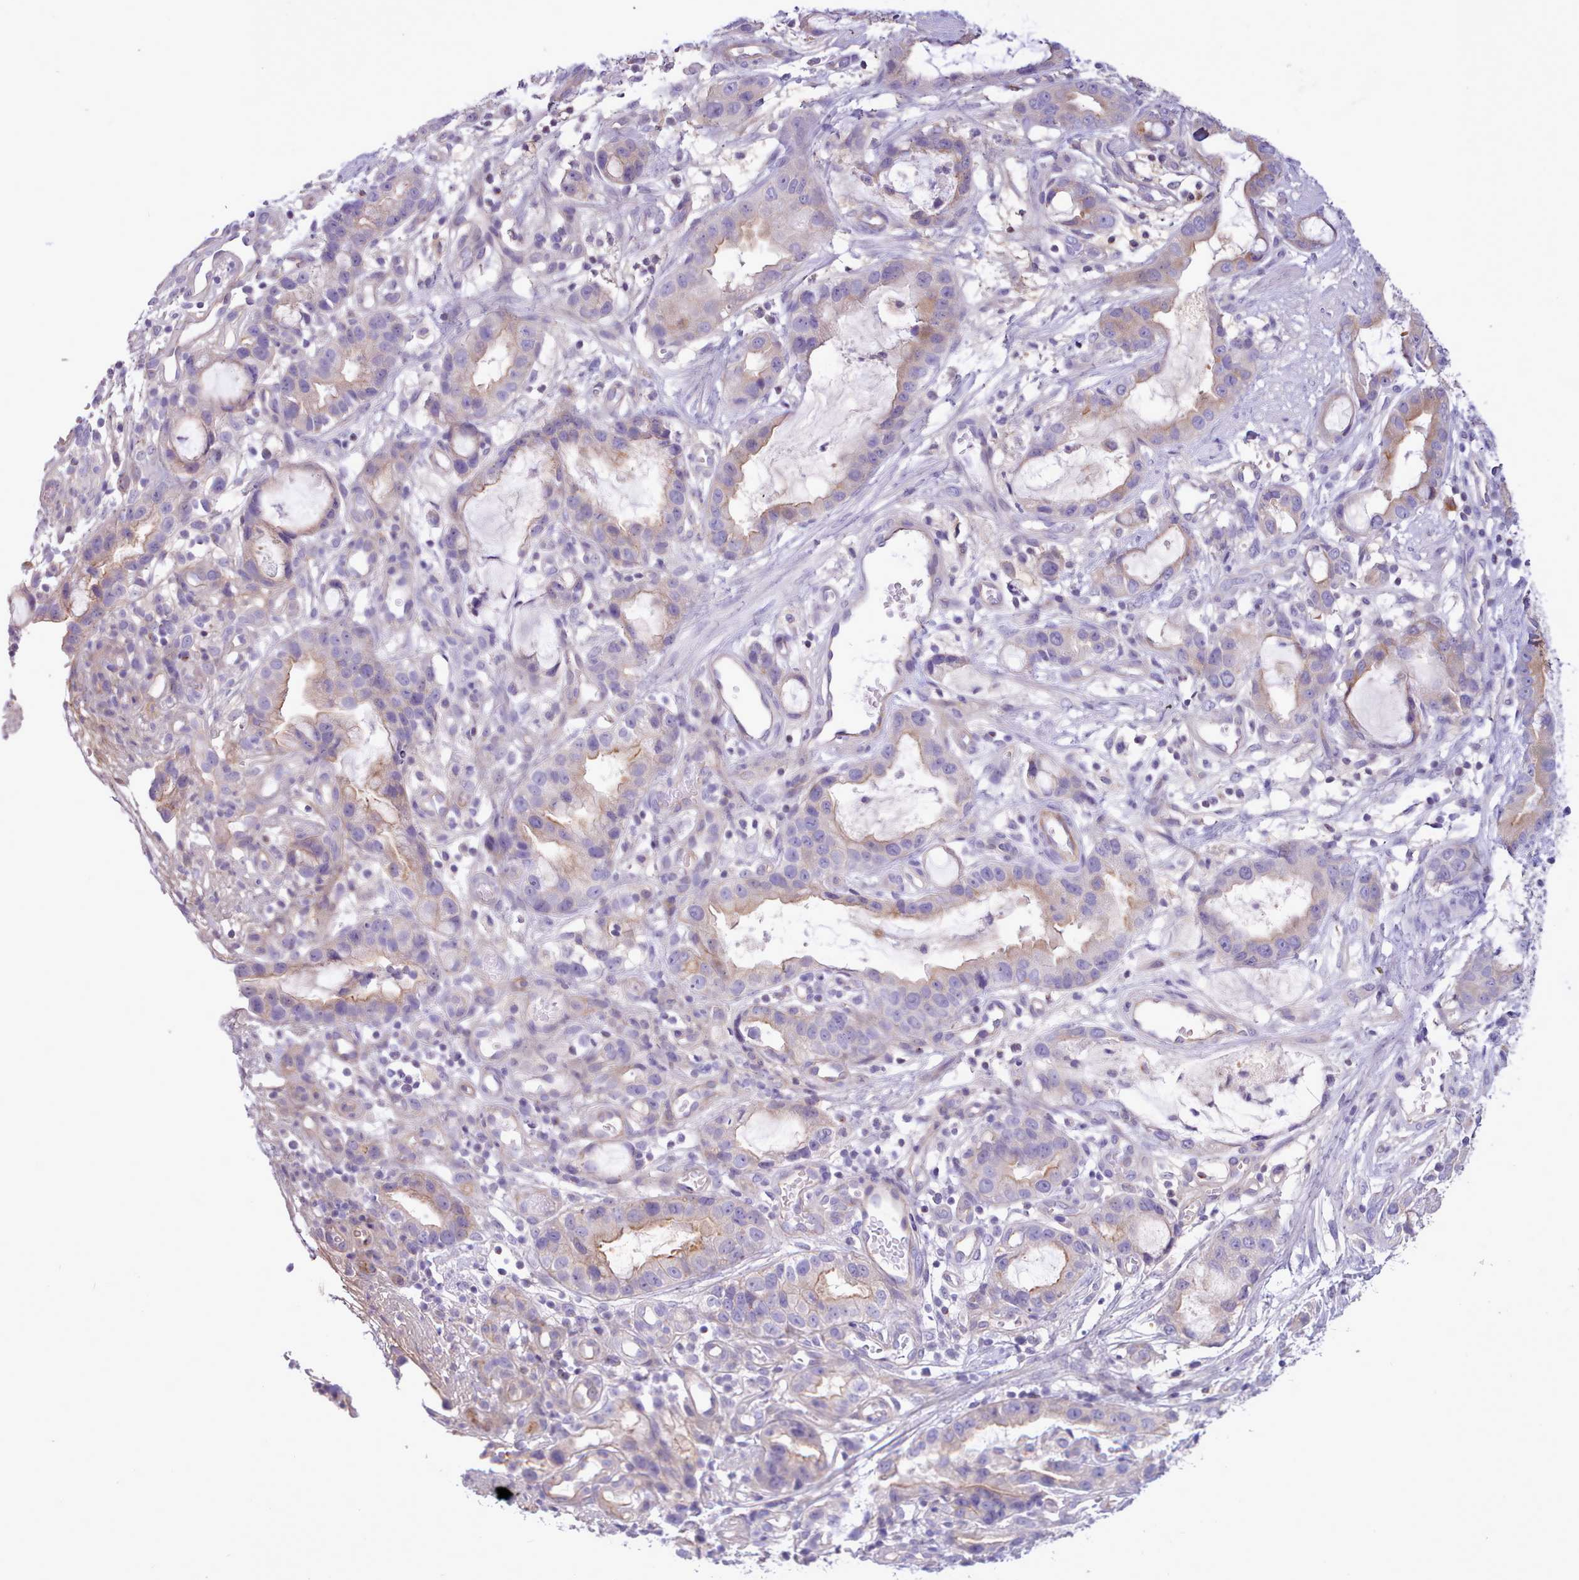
{"staining": {"intensity": "moderate", "quantity": "<25%", "location": "cytoplasmic/membranous"}, "tissue": "stomach cancer", "cell_type": "Tumor cells", "image_type": "cancer", "snomed": [{"axis": "morphology", "description": "Adenocarcinoma, NOS"}, {"axis": "topography", "description": "Stomach"}], "caption": "Adenocarcinoma (stomach) was stained to show a protein in brown. There is low levels of moderate cytoplasmic/membranous expression in approximately <25% of tumor cells. (DAB = brown stain, brightfield microscopy at high magnification).", "gene": "CYP2A13", "patient": {"sex": "male", "age": 55}}